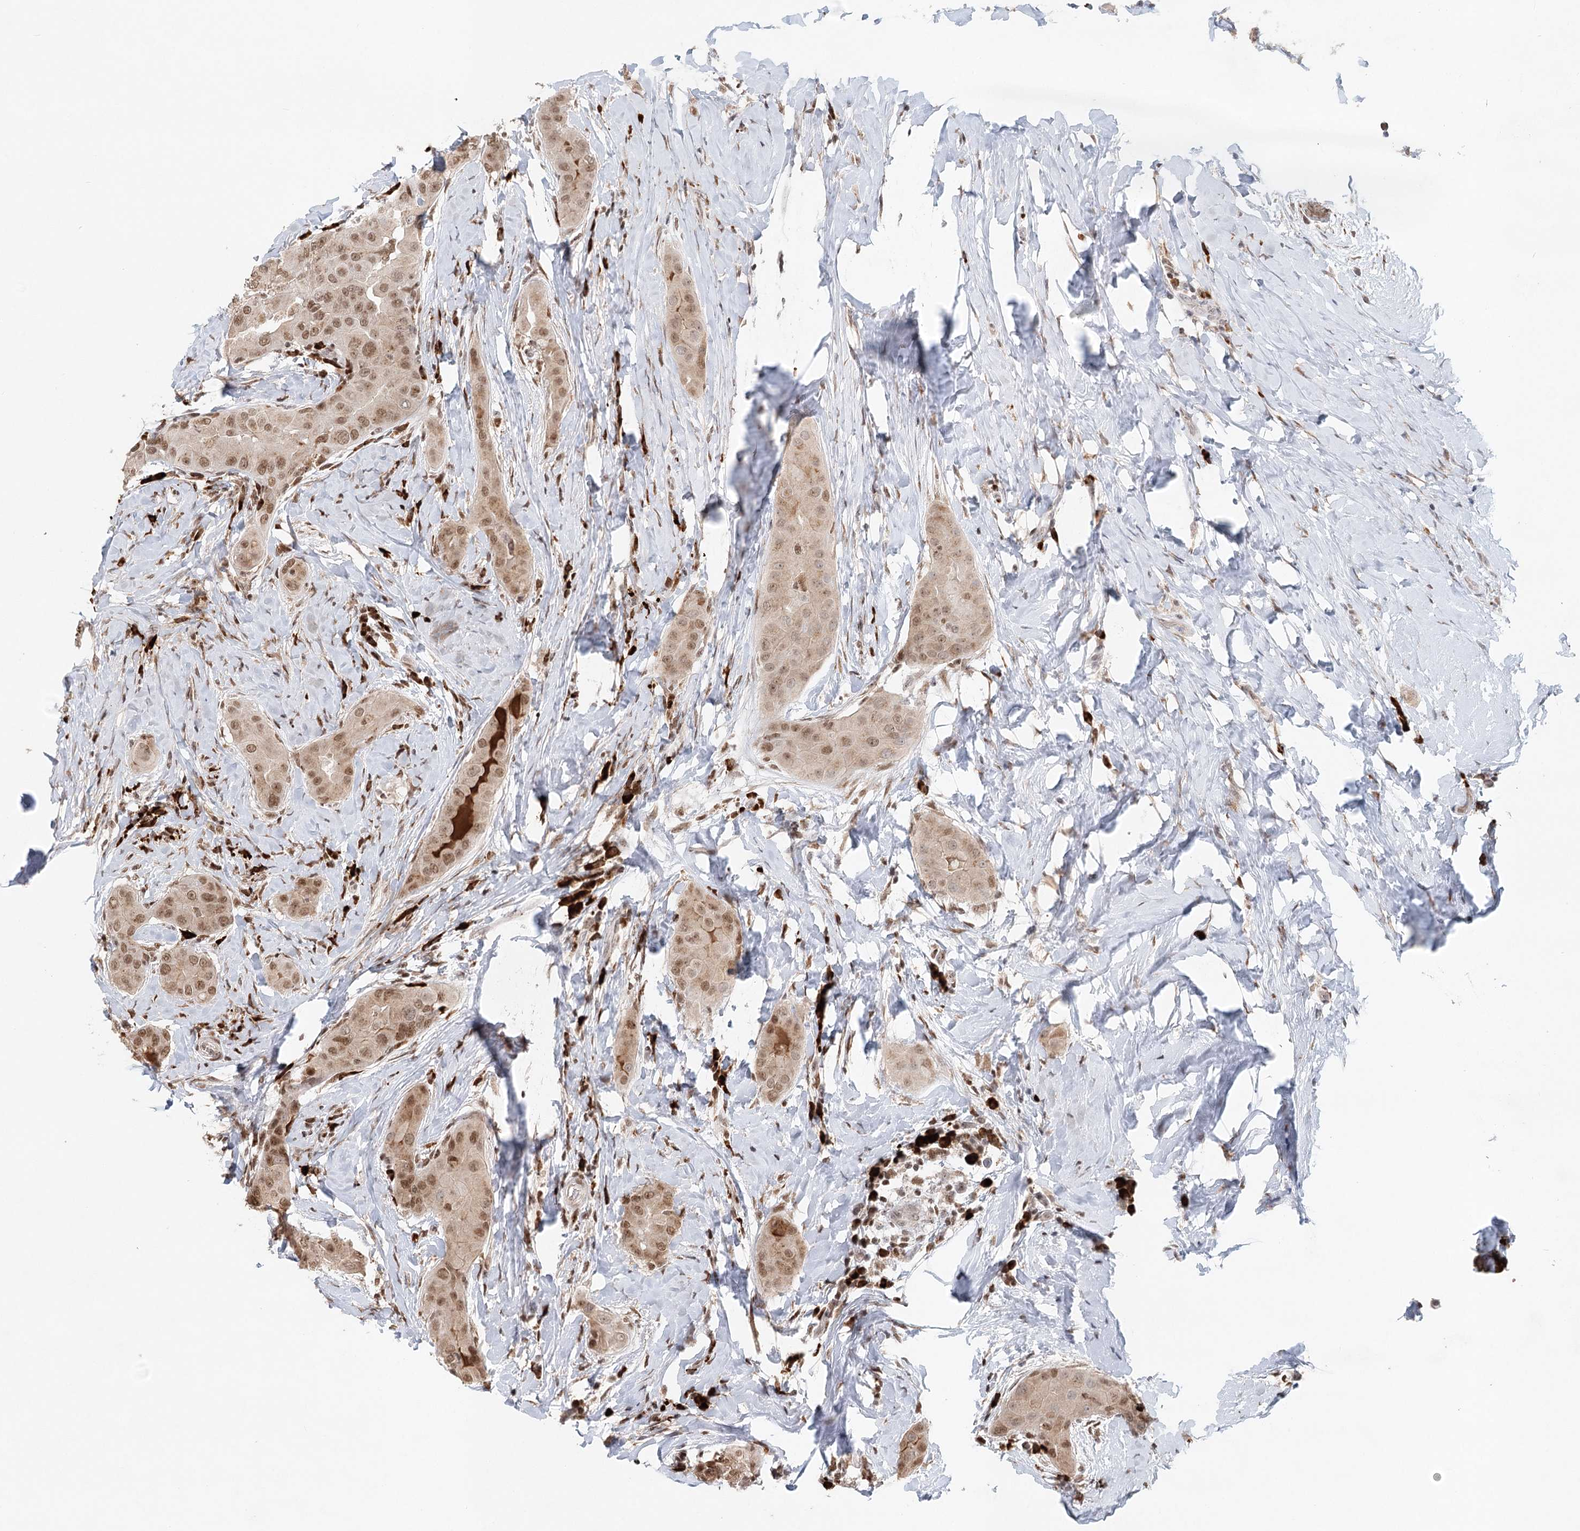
{"staining": {"intensity": "moderate", "quantity": ">75%", "location": "nuclear"}, "tissue": "thyroid cancer", "cell_type": "Tumor cells", "image_type": "cancer", "snomed": [{"axis": "morphology", "description": "Papillary adenocarcinoma, NOS"}, {"axis": "topography", "description": "Thyroid gland"}], "caption": "Thyroid papillary adenocarcinoma stained for a protein demonstrates moderate nuclear positivity in tumor cells.", "gene": "BNIP5", "patient": {"sex": "male", "age": 33}}